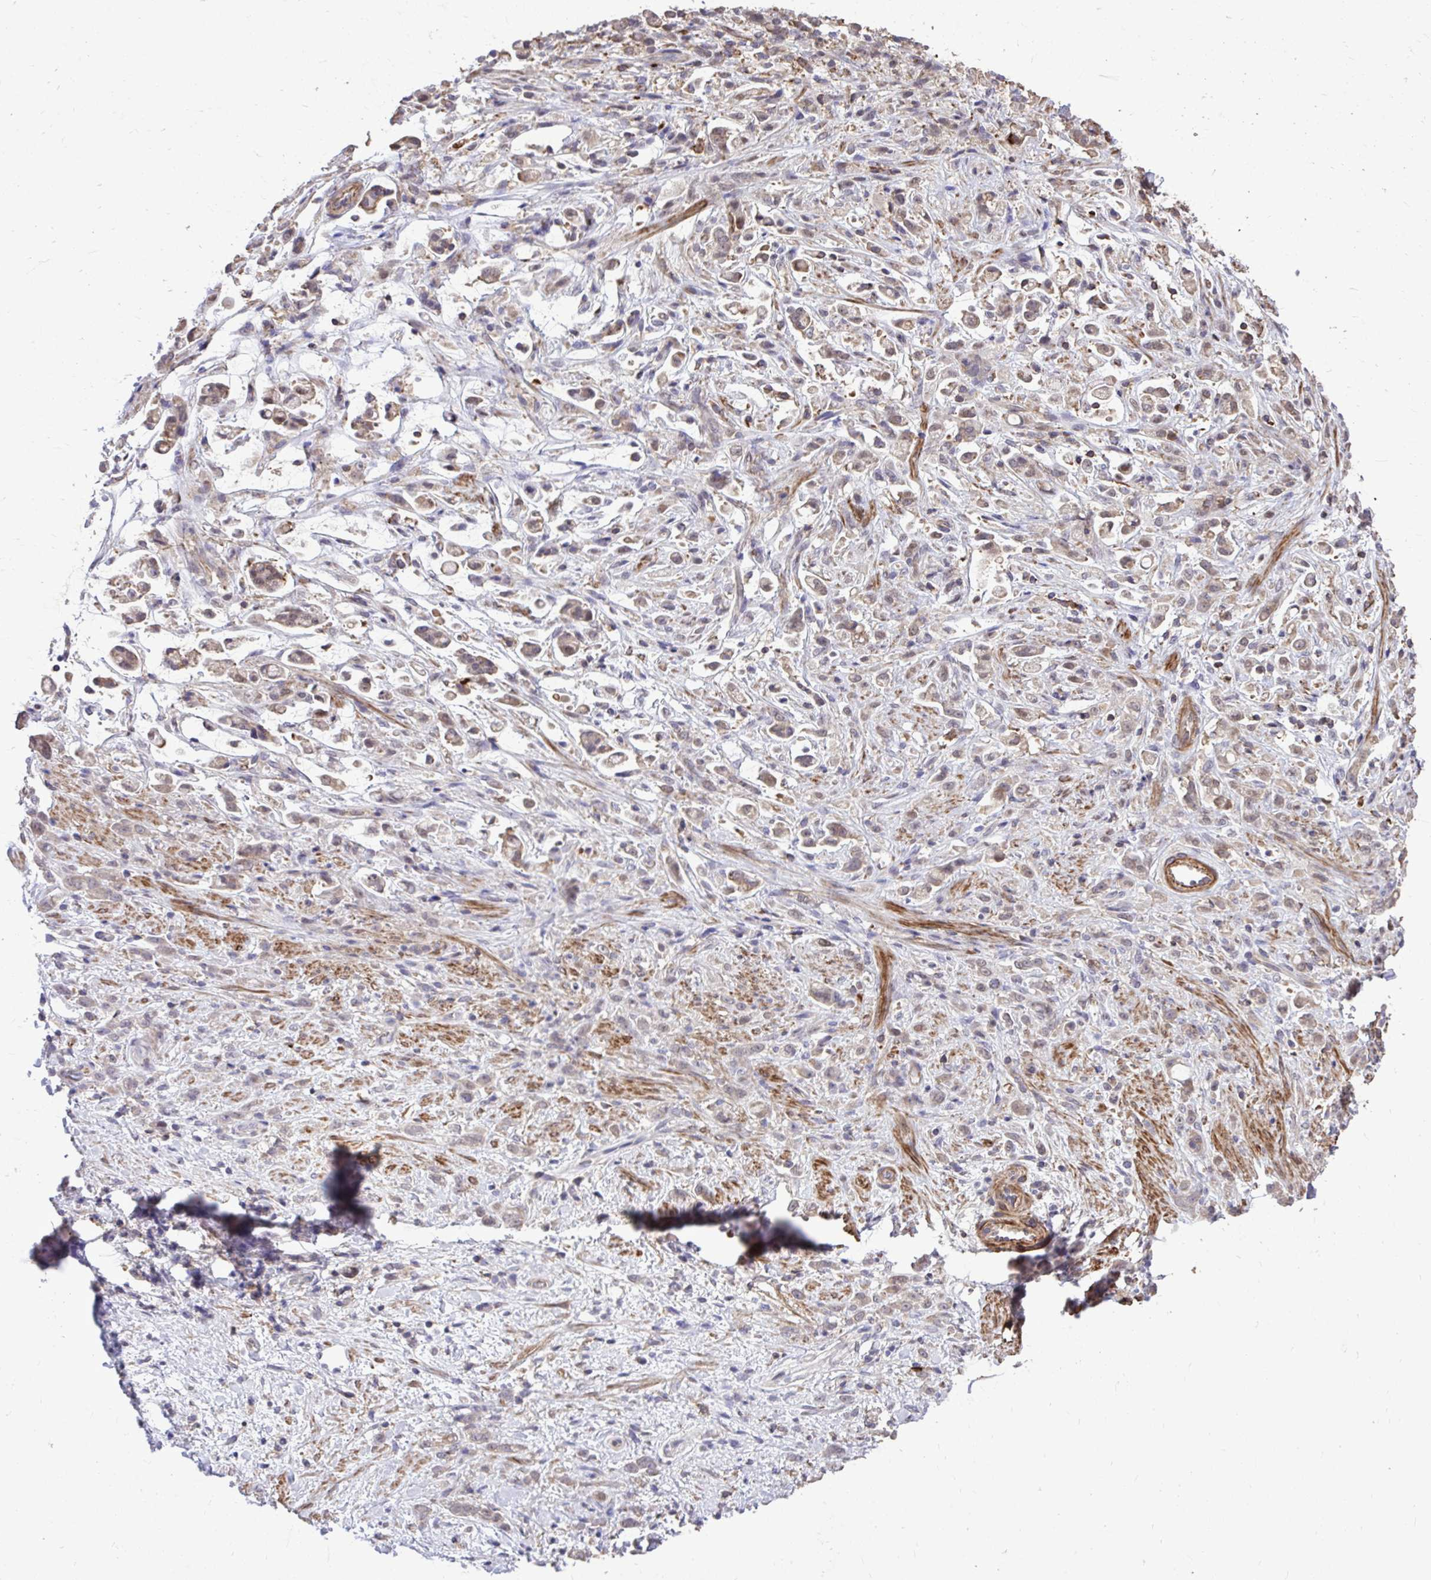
{"staining": {"intensity": "weak", "quantity": ">75%", "location": "cytoplasmic/membranous"}, "tissue": "stomach cancer", "cell_type": "Tumor cells", "image_type": "cancer", "snomed": [{"axis": "morphology", "description": "Adenocarcinoma, NOS"}, {"axis": "topography", "description": "Stomach"}], "caption": "Weak cytoplasmic/membranous positivity for a protein is present in approximately >75% of tumor cells of adenocarcinoma (stomach) using immunohistochemistry.", "gene": "IGFL2", "patient": {"sex": "female", "age": 60}}